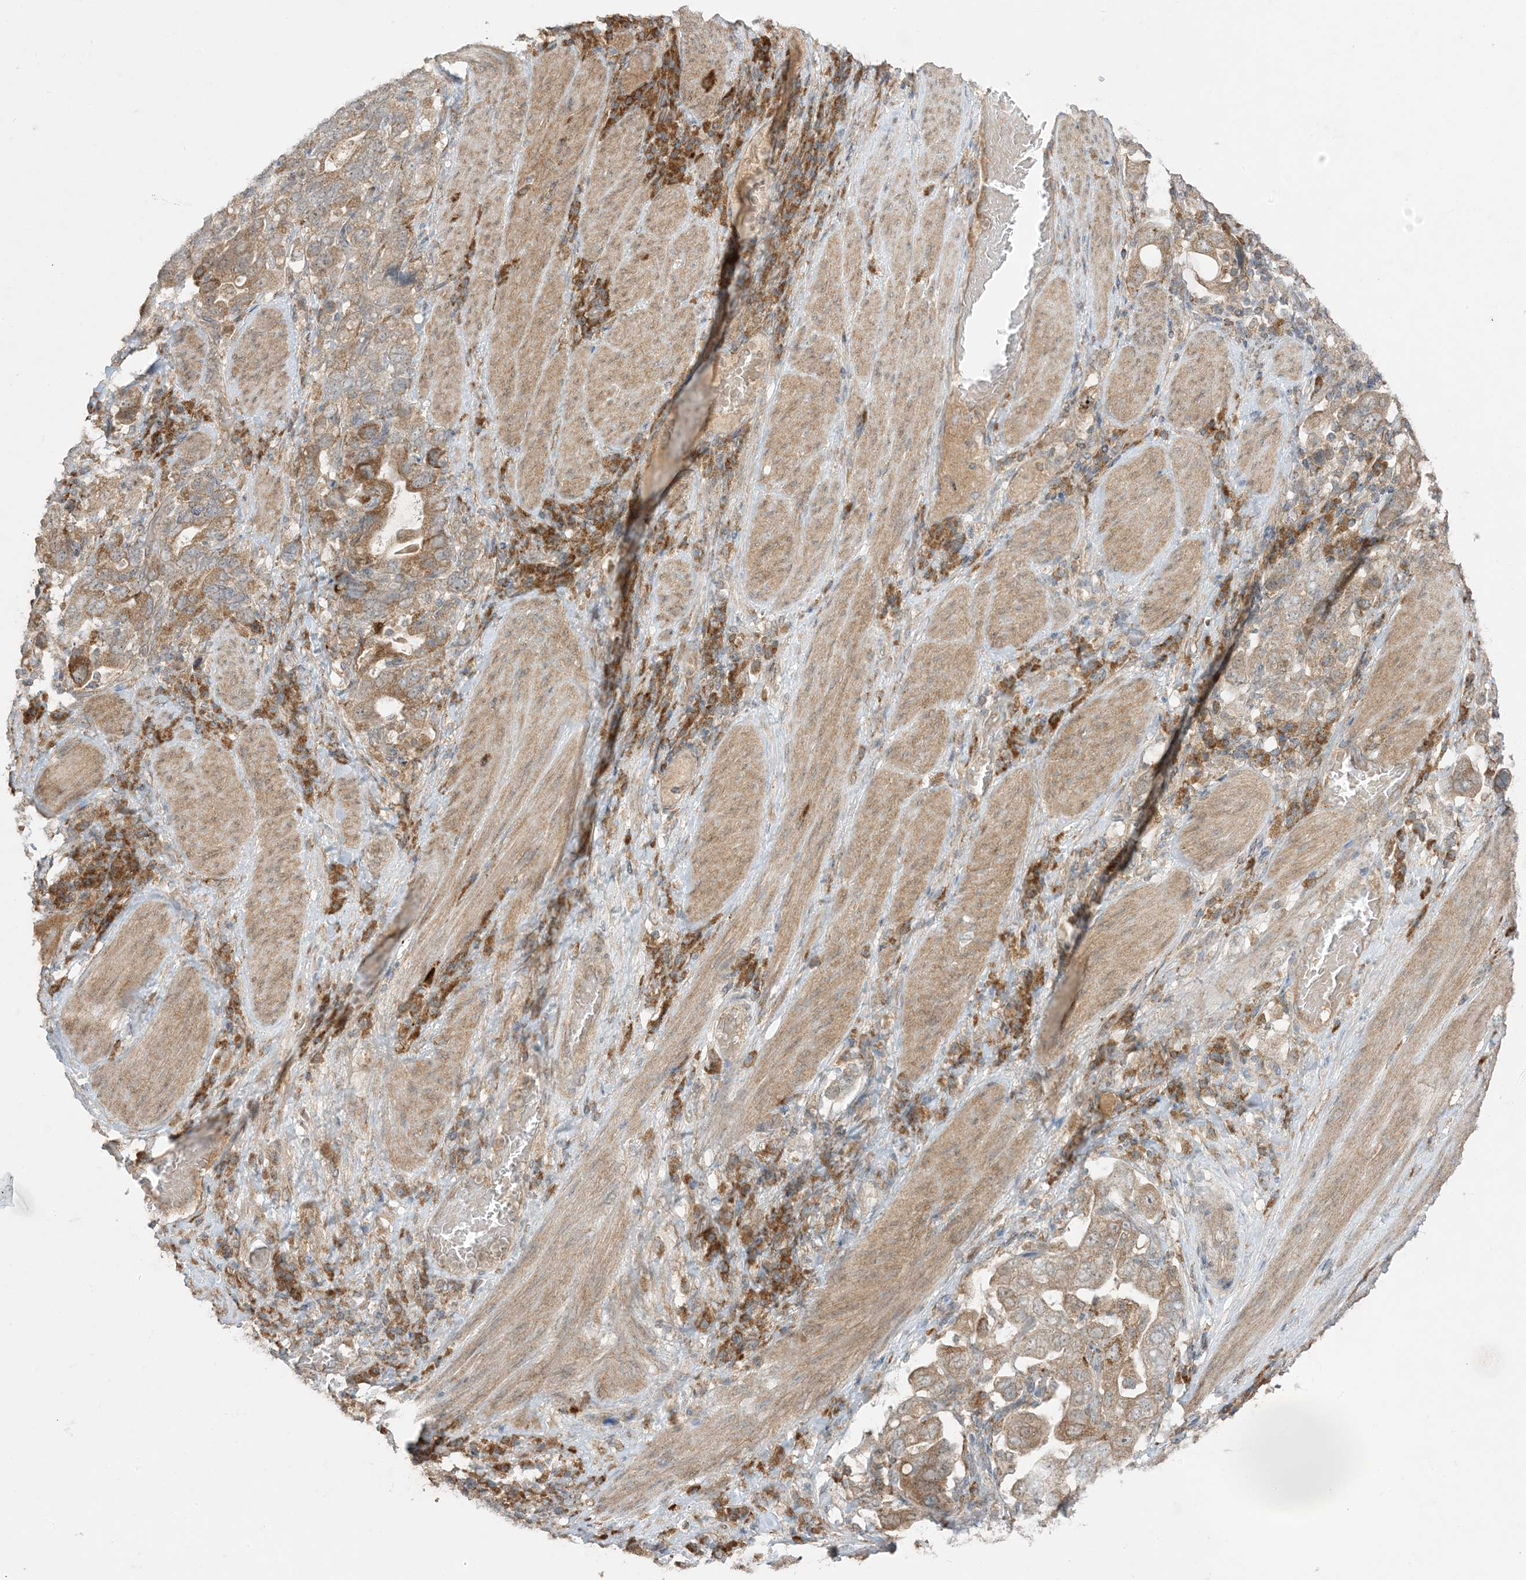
{"staining": {"intensity": "moderate", "quantity": ">75%", "location": "cytoplasmic/membranous"}, "tissue": "stomach cancer", "cell_type": "Tumor cells", "image_type": "cancer", "snomed": [{"axis": "morphology", "description": "Adenocarcinoma, NOS"}, {"axis": "topography", "description": "Stomach, upper"}], "caption": "Stomach cancer (adenocarcinoma) was stained to show a protein in brown. There is medium levels of moderate cytoplasmic/membranous expression in about >75% of tumor cells. (DAB IHC, brown staining for protein, blue staining for nuclei).", "gene": "ODC1", "patient": {"sex": "male", "age": 62}}